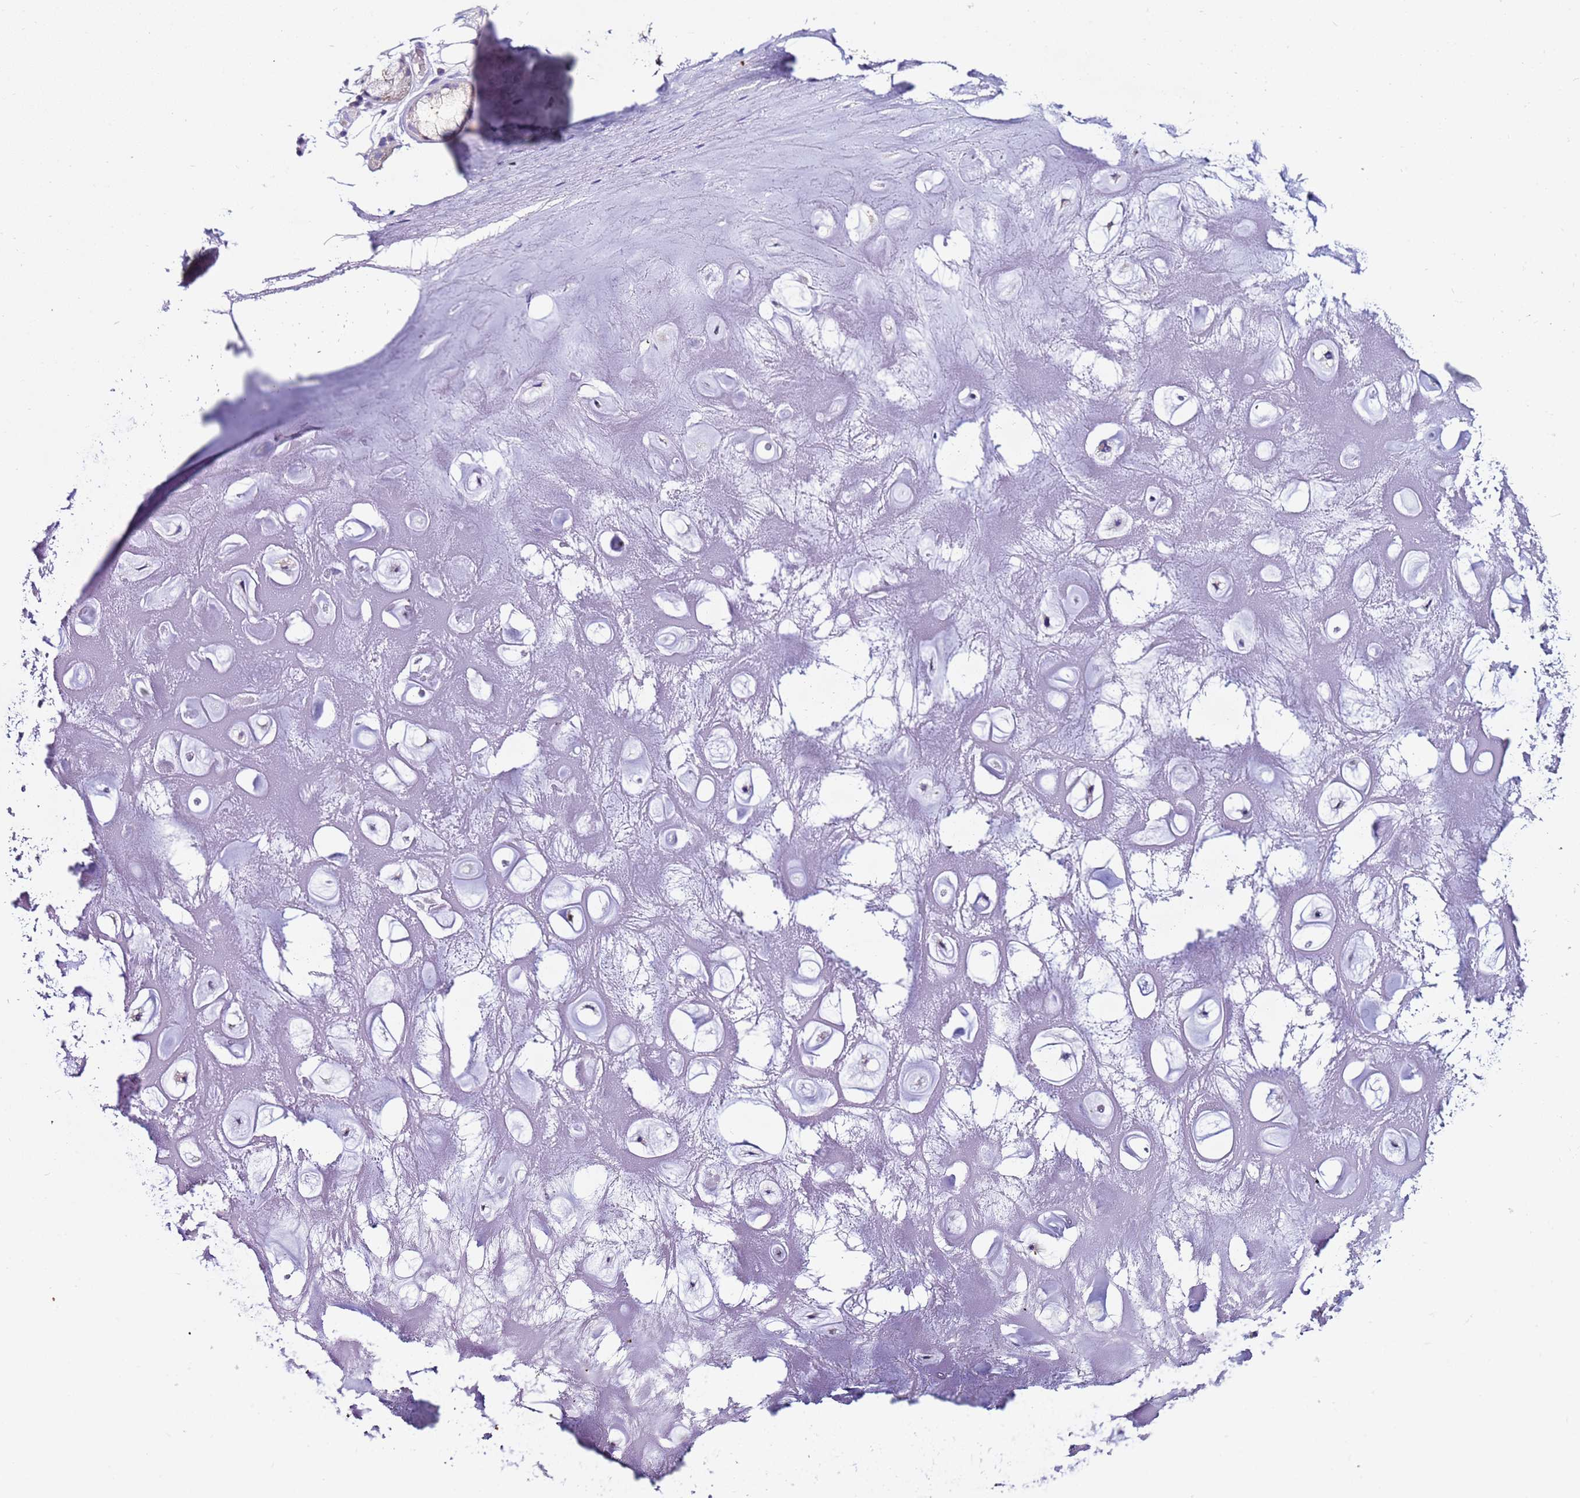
{"staining": {"intensity": "negative", "quantity": "none", "location": "none"}, "tissue": "adipose tissue", "cell_type": "Adipocytes", "image_type": "normal", "snomed": [{"axis": "morphology", "description": "Normal tissue, NOS"}, {"axis": "topography", "description": "Cartilage tissue"}], "caption": "Adipose tissue was stained to show a protein in brown. There is no significant staining in adipocytes.", "gene": "MYBPC3", "patient": {"sex": "male", "age": 81}}